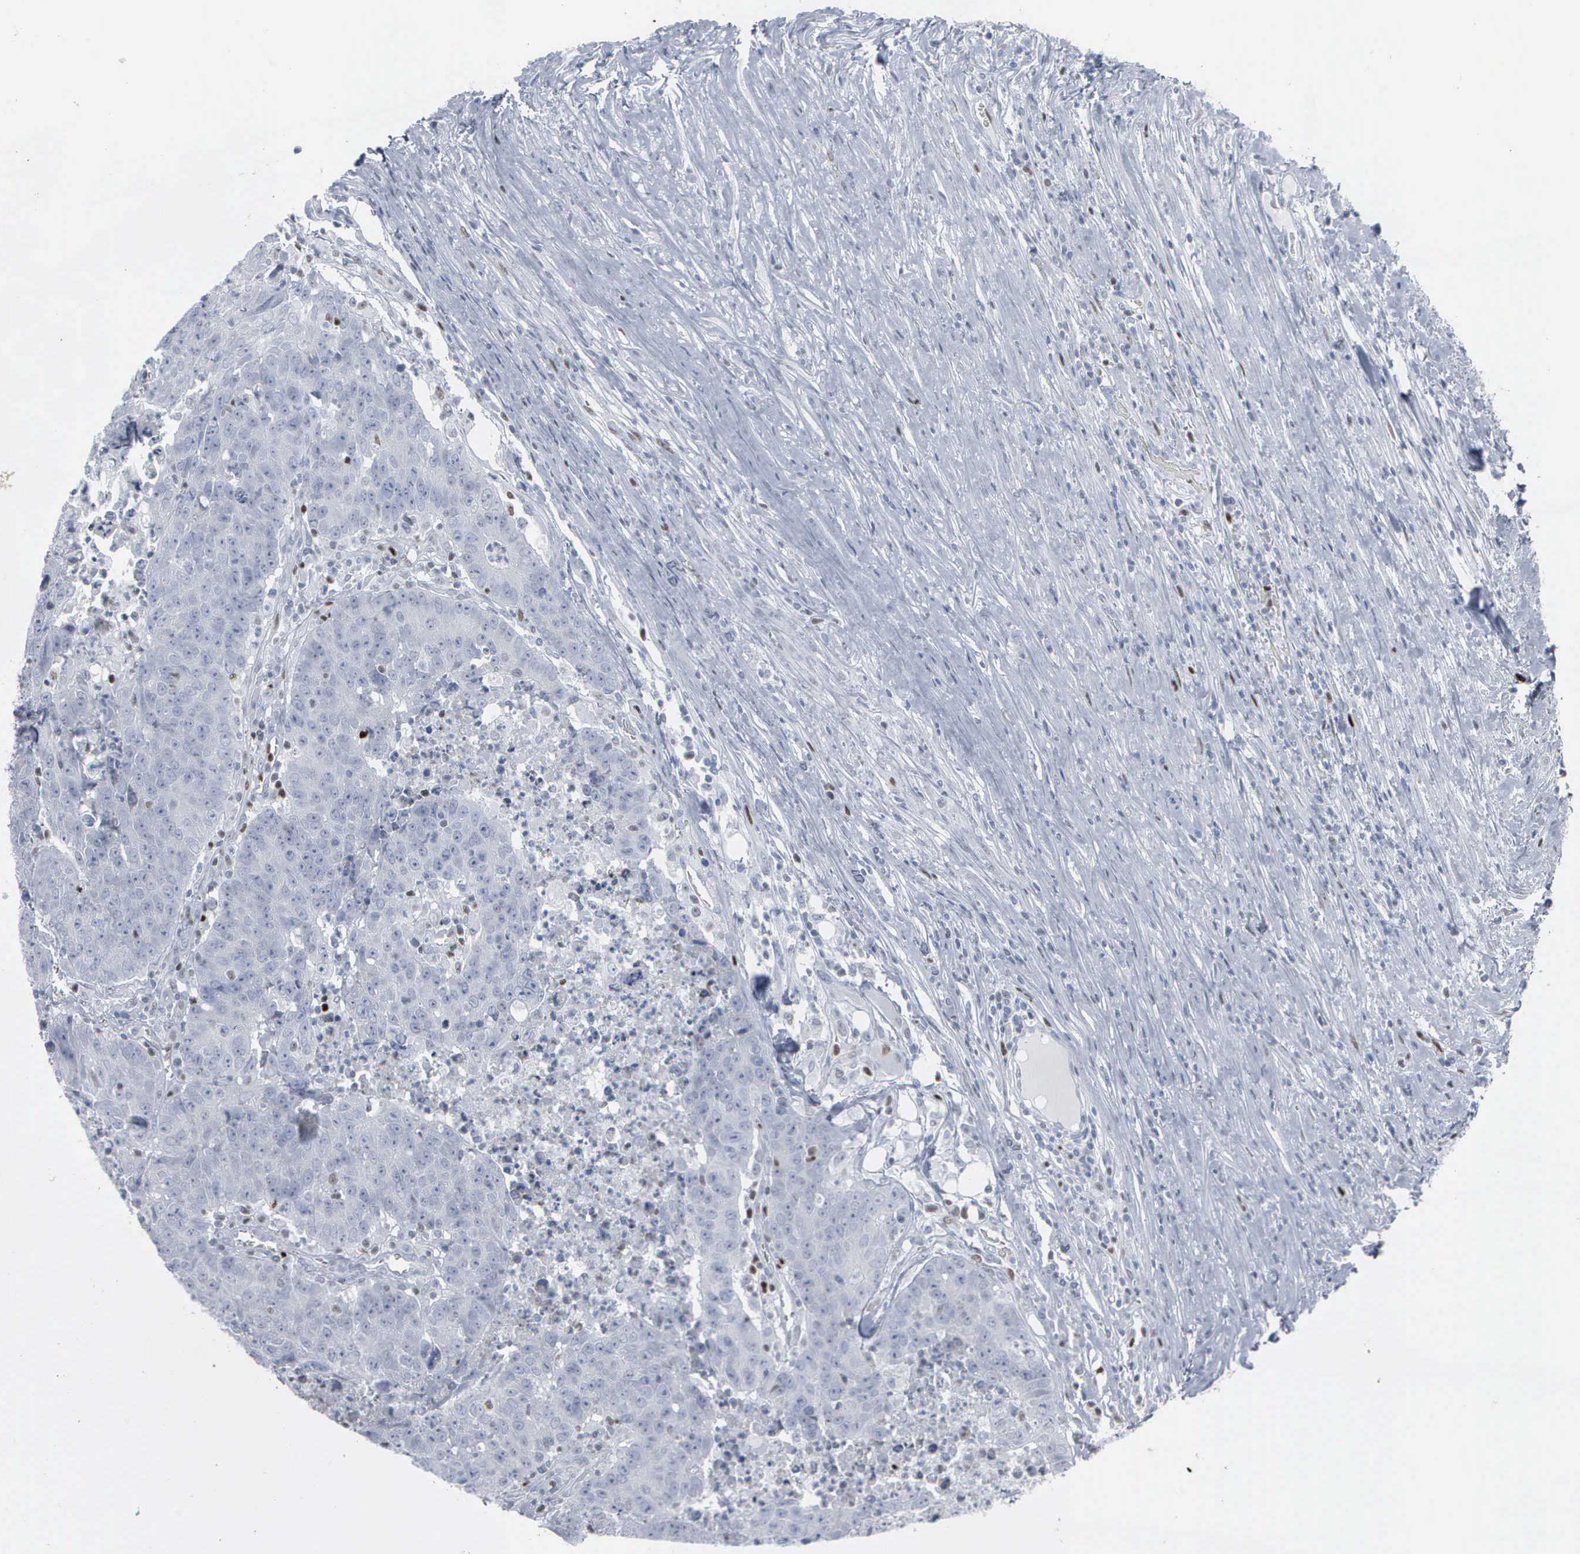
{"staining": {"intensity": "negative", "quantity": "none", "location": "none"}, "tissue": "colorectal cancer", "cell_type": "Tumor cells", "image_type": "cancer", "snomed": [{"axis": "morphology", "description": "Adenocarcinoma, NOS"}, {"axis": "topography", "description": "Colon"}], "caption": "Tumor cells are negative for brown protein staining in colorectal adenocarcinoma.", "gene": "CCND3", "patient": {"sex": "female", "age": 53}}